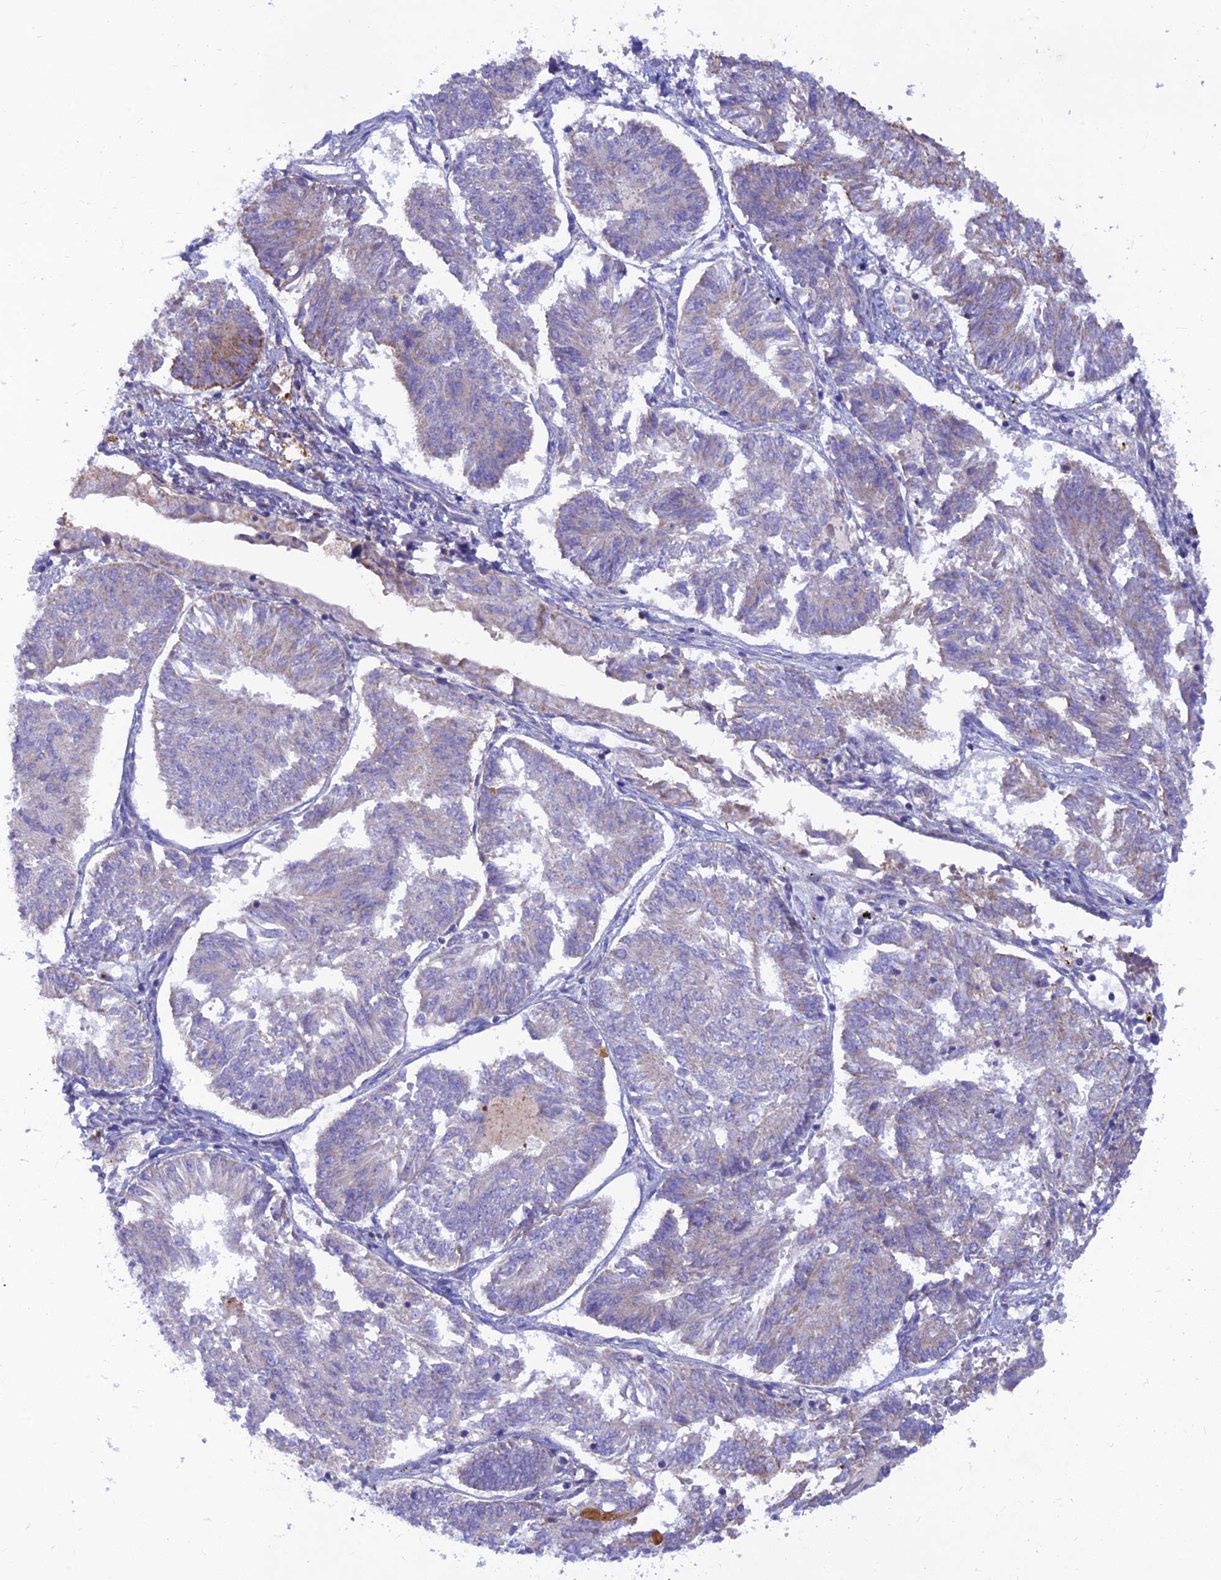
{"staining": {"intensity": "negative", "quantity": "none", "location": "none"}, "tissue": "endometrial cancer", "cell_type": "Tumor cells", "image_type": "cancer", "snomed": [{"axis": "morphology", "description": "Adenocarcinoma, NOS"}, {"axis": "topography", "description": "Endometrium"}], "caption": "Immunohistochemistry micrograph of neoplastic tissue: human endometrial cancer (adenocarcinoma) stained with DAB shows no significant protein expression in tumor cells.", "gene": "TMEM30B", "patient": {"sex": "female", "age": 58}}